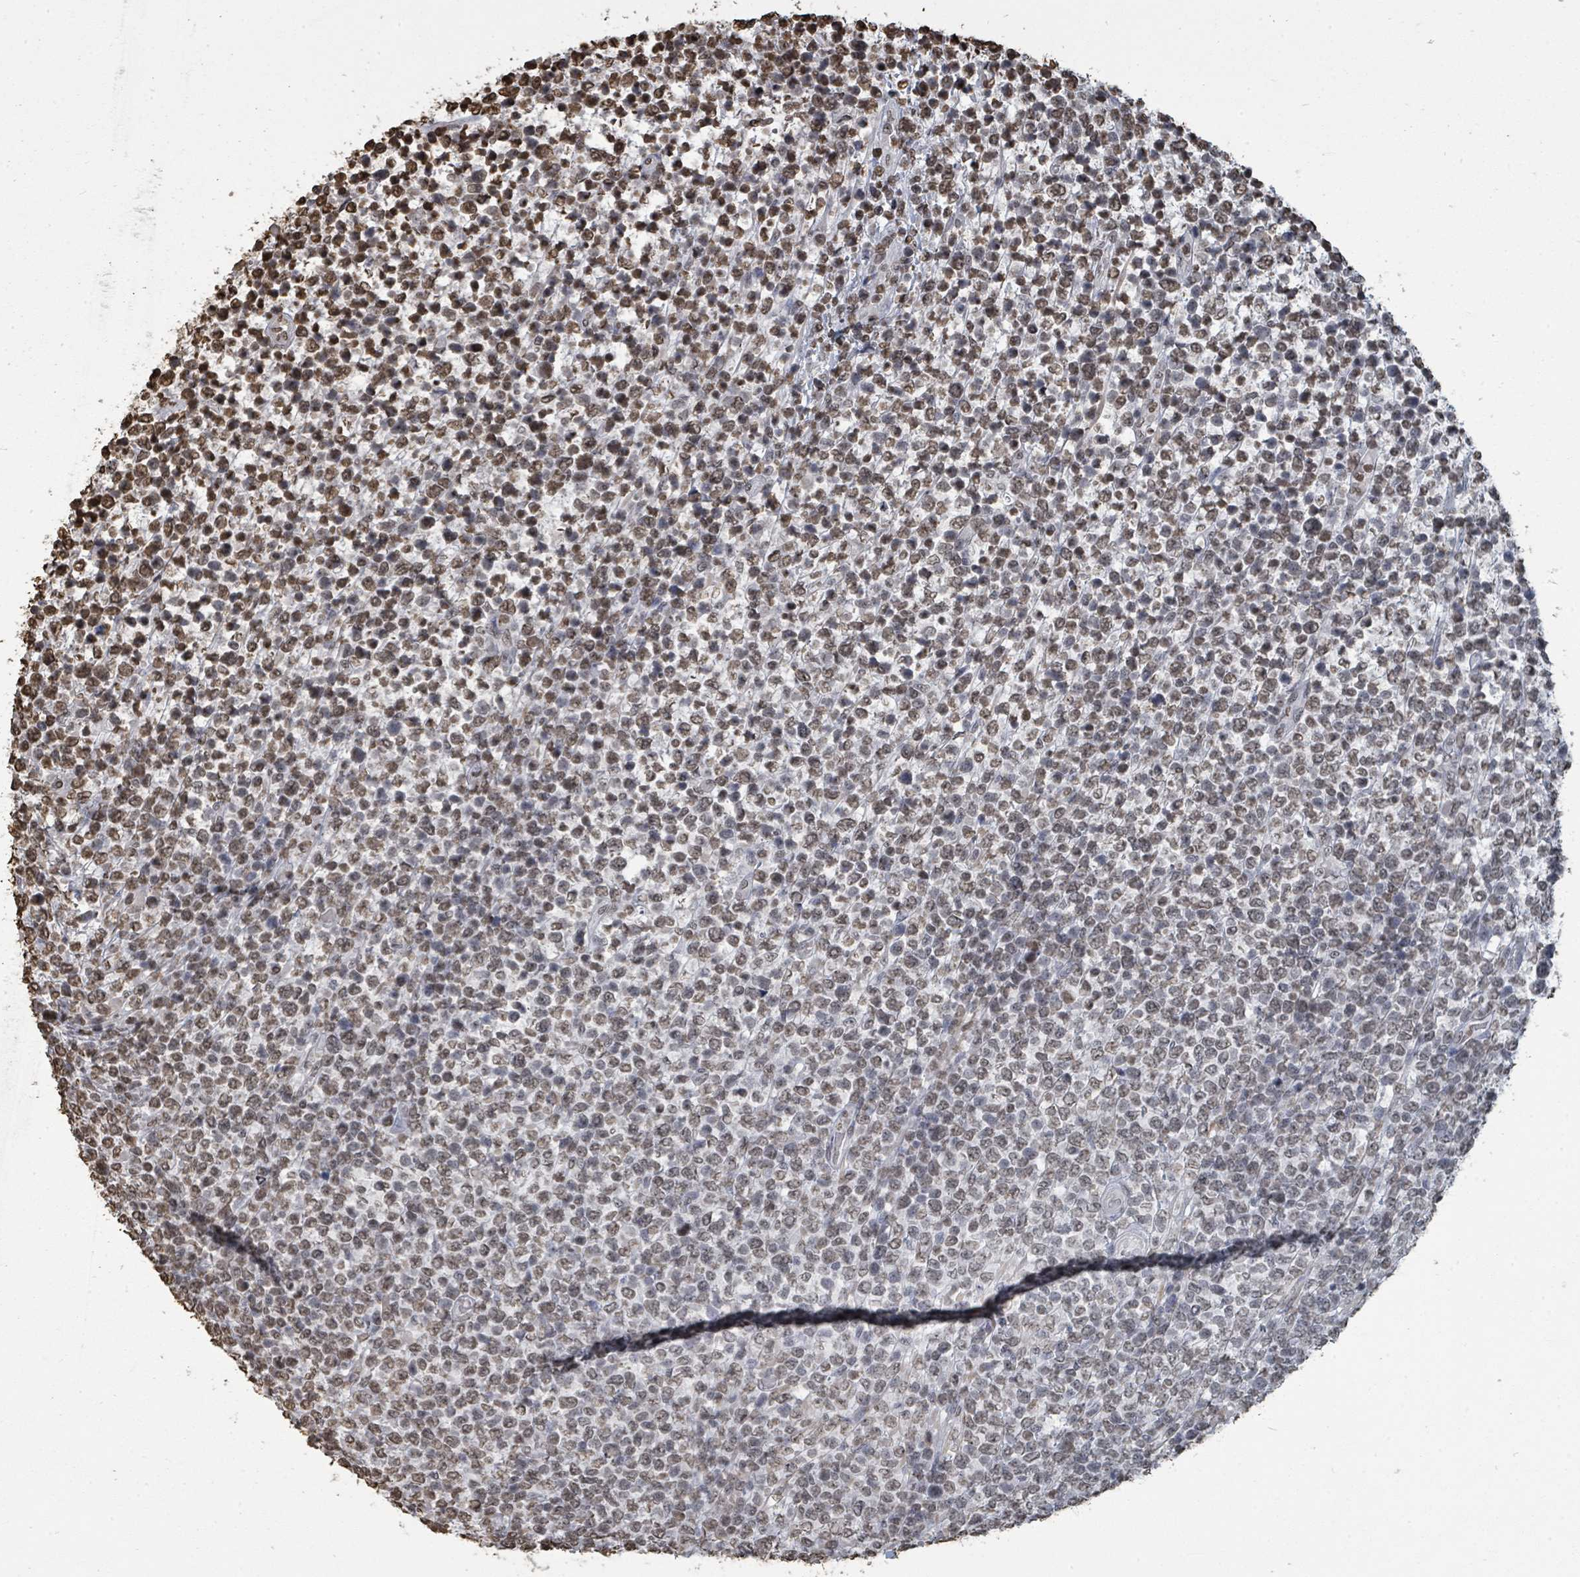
{"staining": {"intensity": "moderate", "quantity": "25%-75%", "location": "nuclear"}, "tissue": "lymphoma", "cell_type": "Tumor cells", "image_type": "cancer", "snomed": [{"axis": "morphology", "description": "Malignant lymphoma, non-Hodgkin's type, High grade"}, {"axis": "topography", "description": "Soft tissue"}], "caption": "A micrograph of human lymphoma stained for a protein reveals moderate nuclear brown staining in tumor cells.", "gene": "MRPS12", "patient": {"sex": "female", "age": 56}}